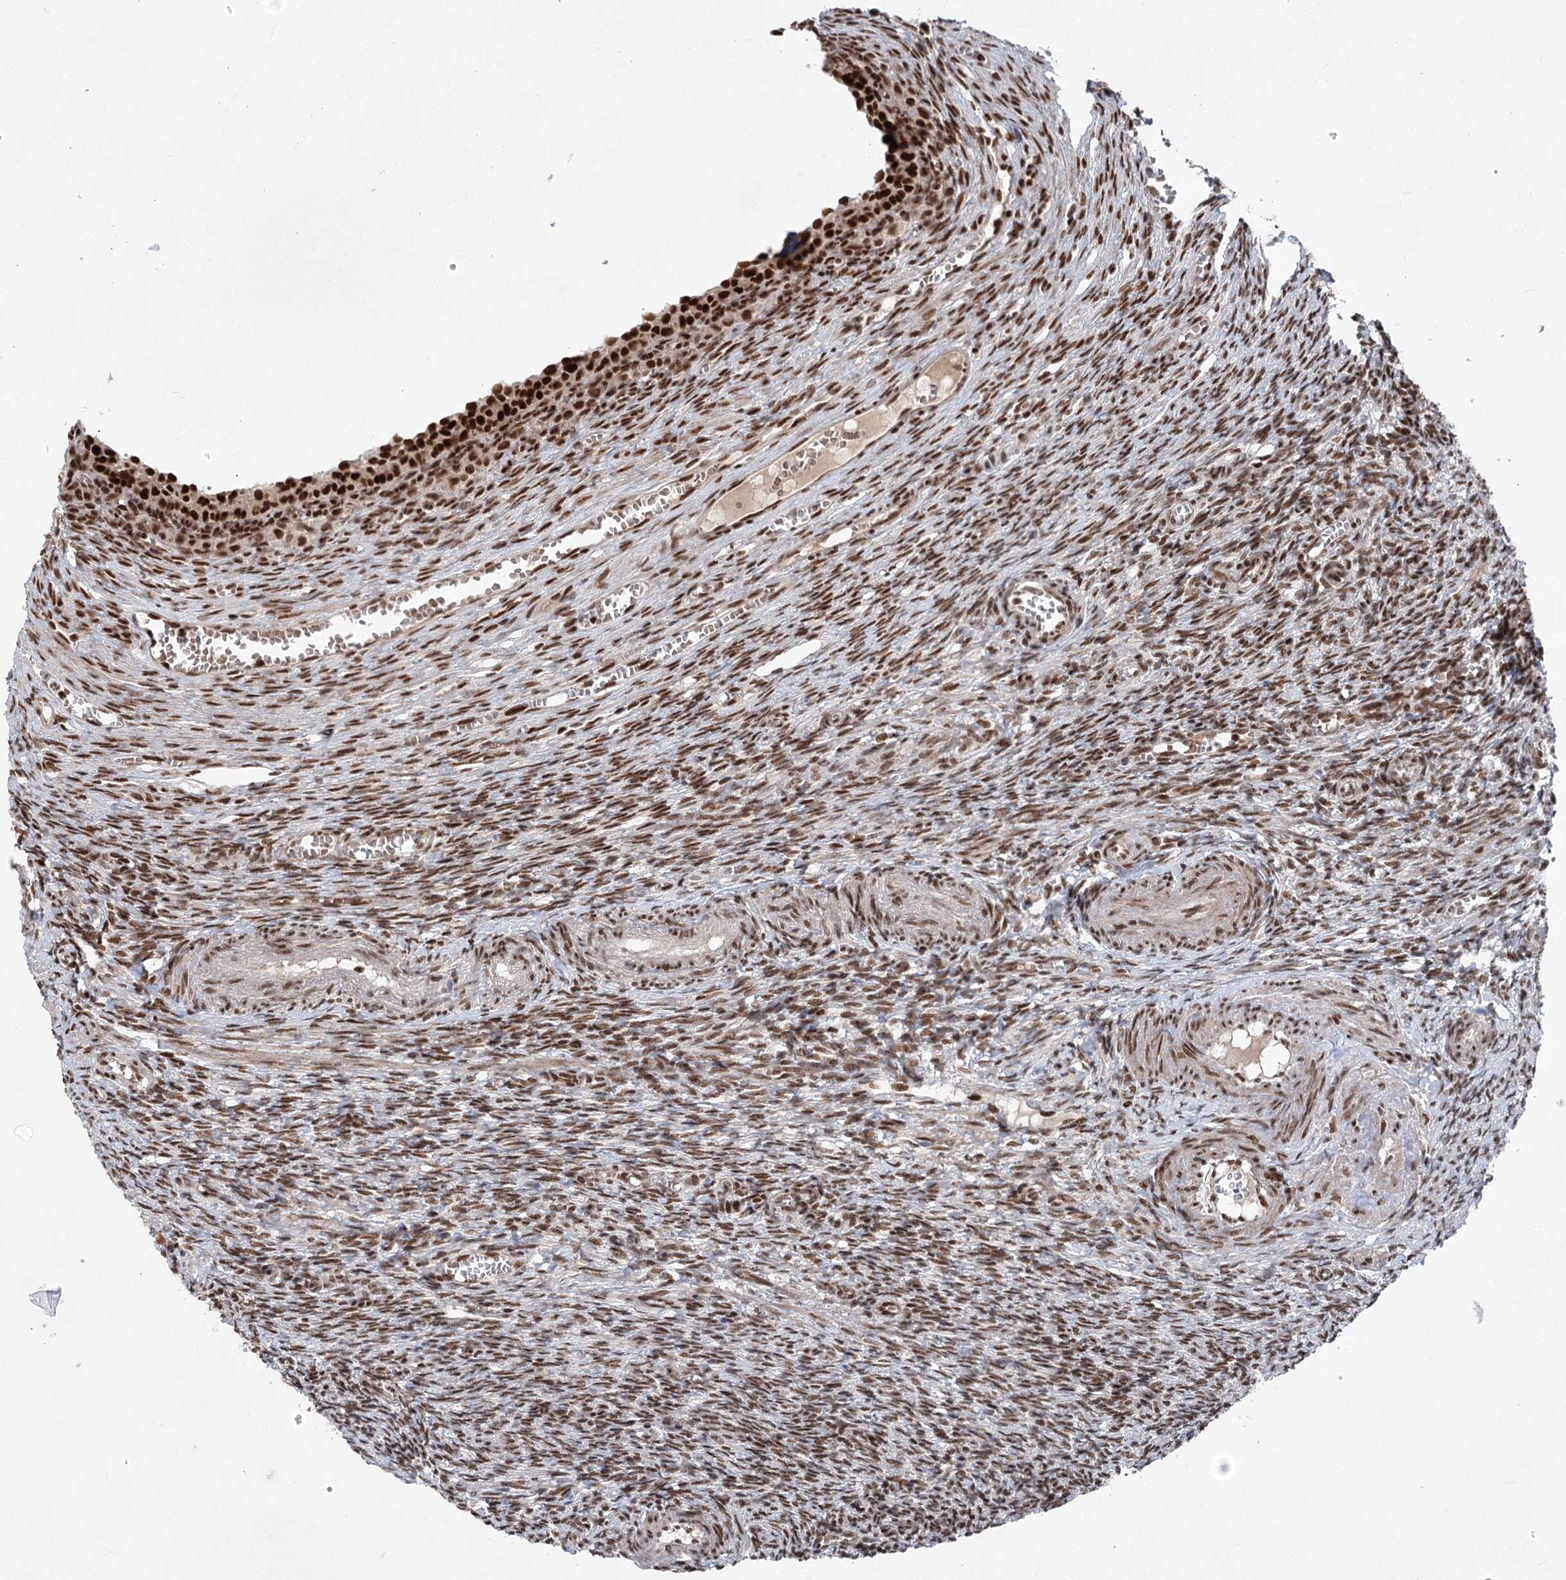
{"staining": {"intensity": "strong", "quantity": ">75%", "location": "nuclear"}, "tissue": "ovary", "cell_type": "Follicle cells", "image_type": "normal", "snomed": [{"axis": "morphology", "description": "Normal tissue, NOS"}, {"axis": "topography", "description": "Ovary"}], "caption": "Immunohistochemistry (IHC) (DAB) staining of benign ovary exhibits strong nuclear protein expression in about >75% of follicle cells. (DAB (3,3'-diaminobenzidine) IHC with brightfield microscopy, high magnification).", "gene": "CGGBP1", "patient": {"sex": "female", "age": 27}}